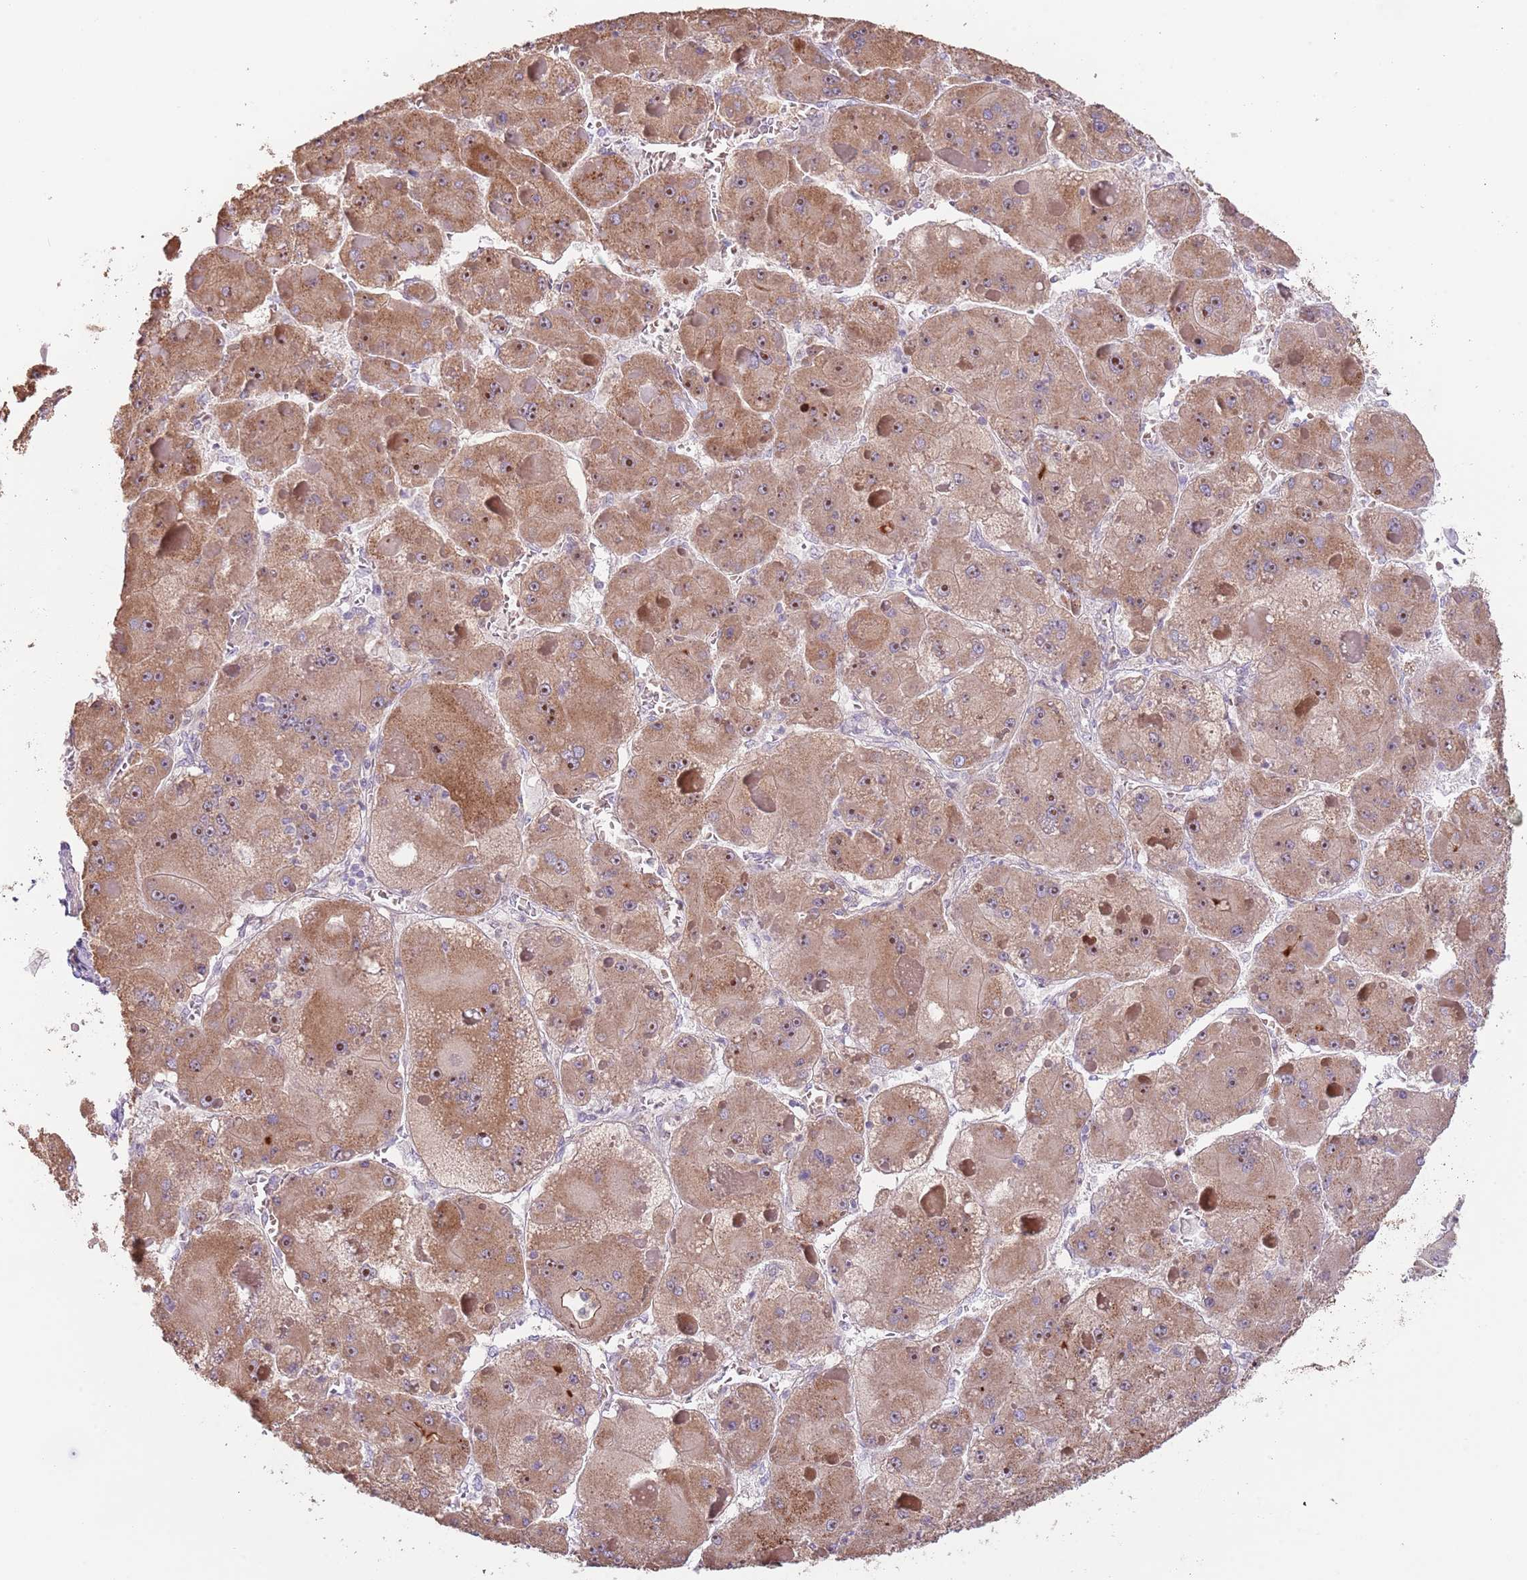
{"staining": {"intensity": "moderate", "quantity": ">75%", "location": "cytoplasmic/membranous"}, "tissue": "liver cancer", "cell_type": "Tumor cells", "image_type": "cancer", "snomed": [{"axis": "morphology", "description": "Carcinoma, Hepatocellular, NOS"}, {"axis": "topography", "description": "Liver"}], "caption": "Hepatocellular carcinoma (liver) stained with immunohistochemistry reveals moderate cytoplasmic/membranous expression in about >75% of tumor cells. Nuclei are stained in blue.", "gene": "AP1S2", "patient": {"sex": "female", "age": 73}}